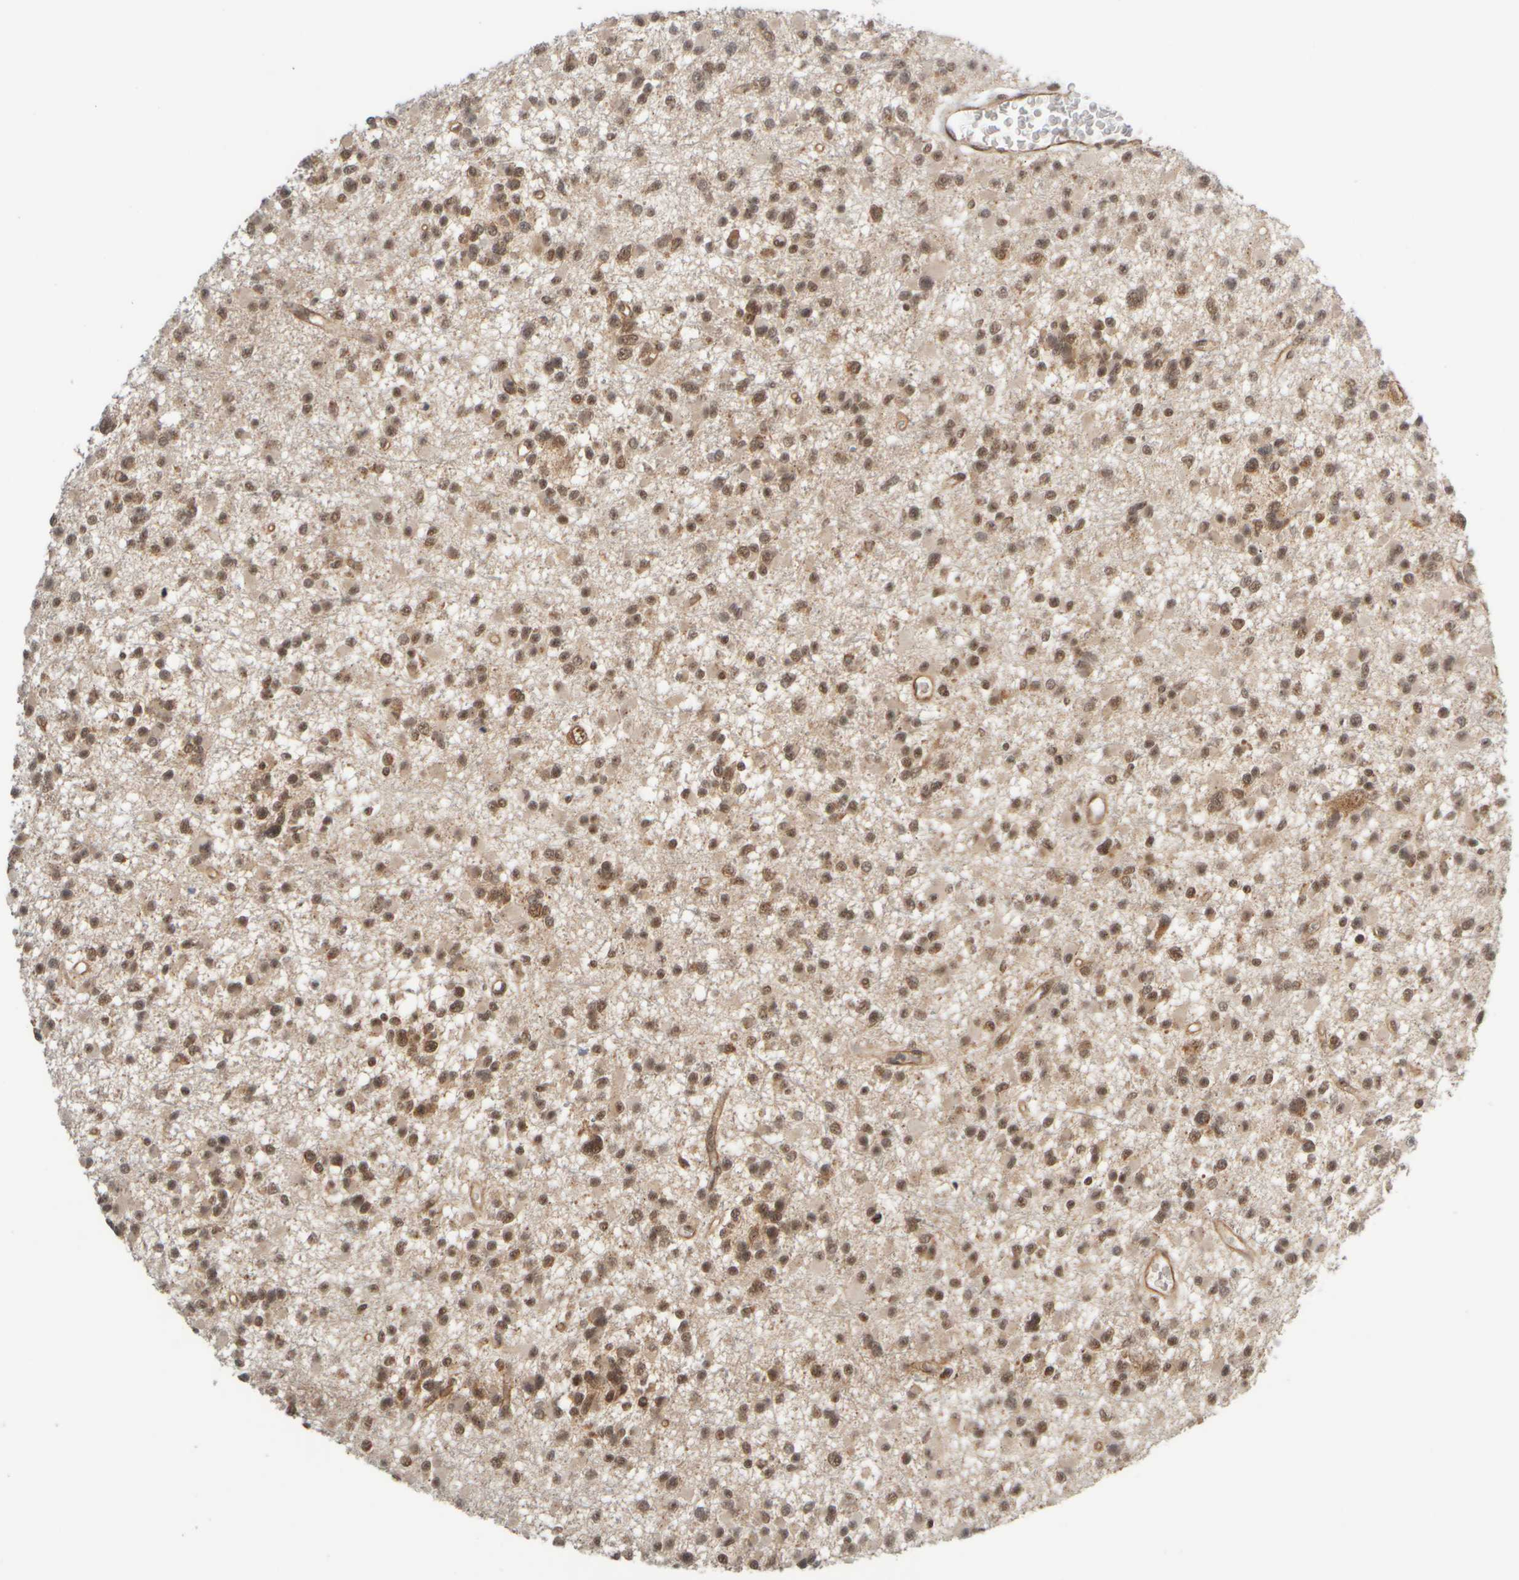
{"staining": {"intensity": "weak", "quantity": ">75%", "location": "nuclear"}, "tissue": "glioma", "cell_type": "Tumor cells", "image_type": "cancer", "snomed": [{"axis": "morphology", "description": "Glioma, malignant, Low grade"}, {"axis": "topography", "description": "Brain"}], "caption": "Glioma was stained to show a protein in brown. There is low levels of weak nuclear staining in approximately >75% of tumor cells. (DAB (3,3'-diaminobenzidine) = brown stain, brightfield microscopy at high magnification).", "gene": "SYNRG", "patient": {"sex": "female", "age": 22}}